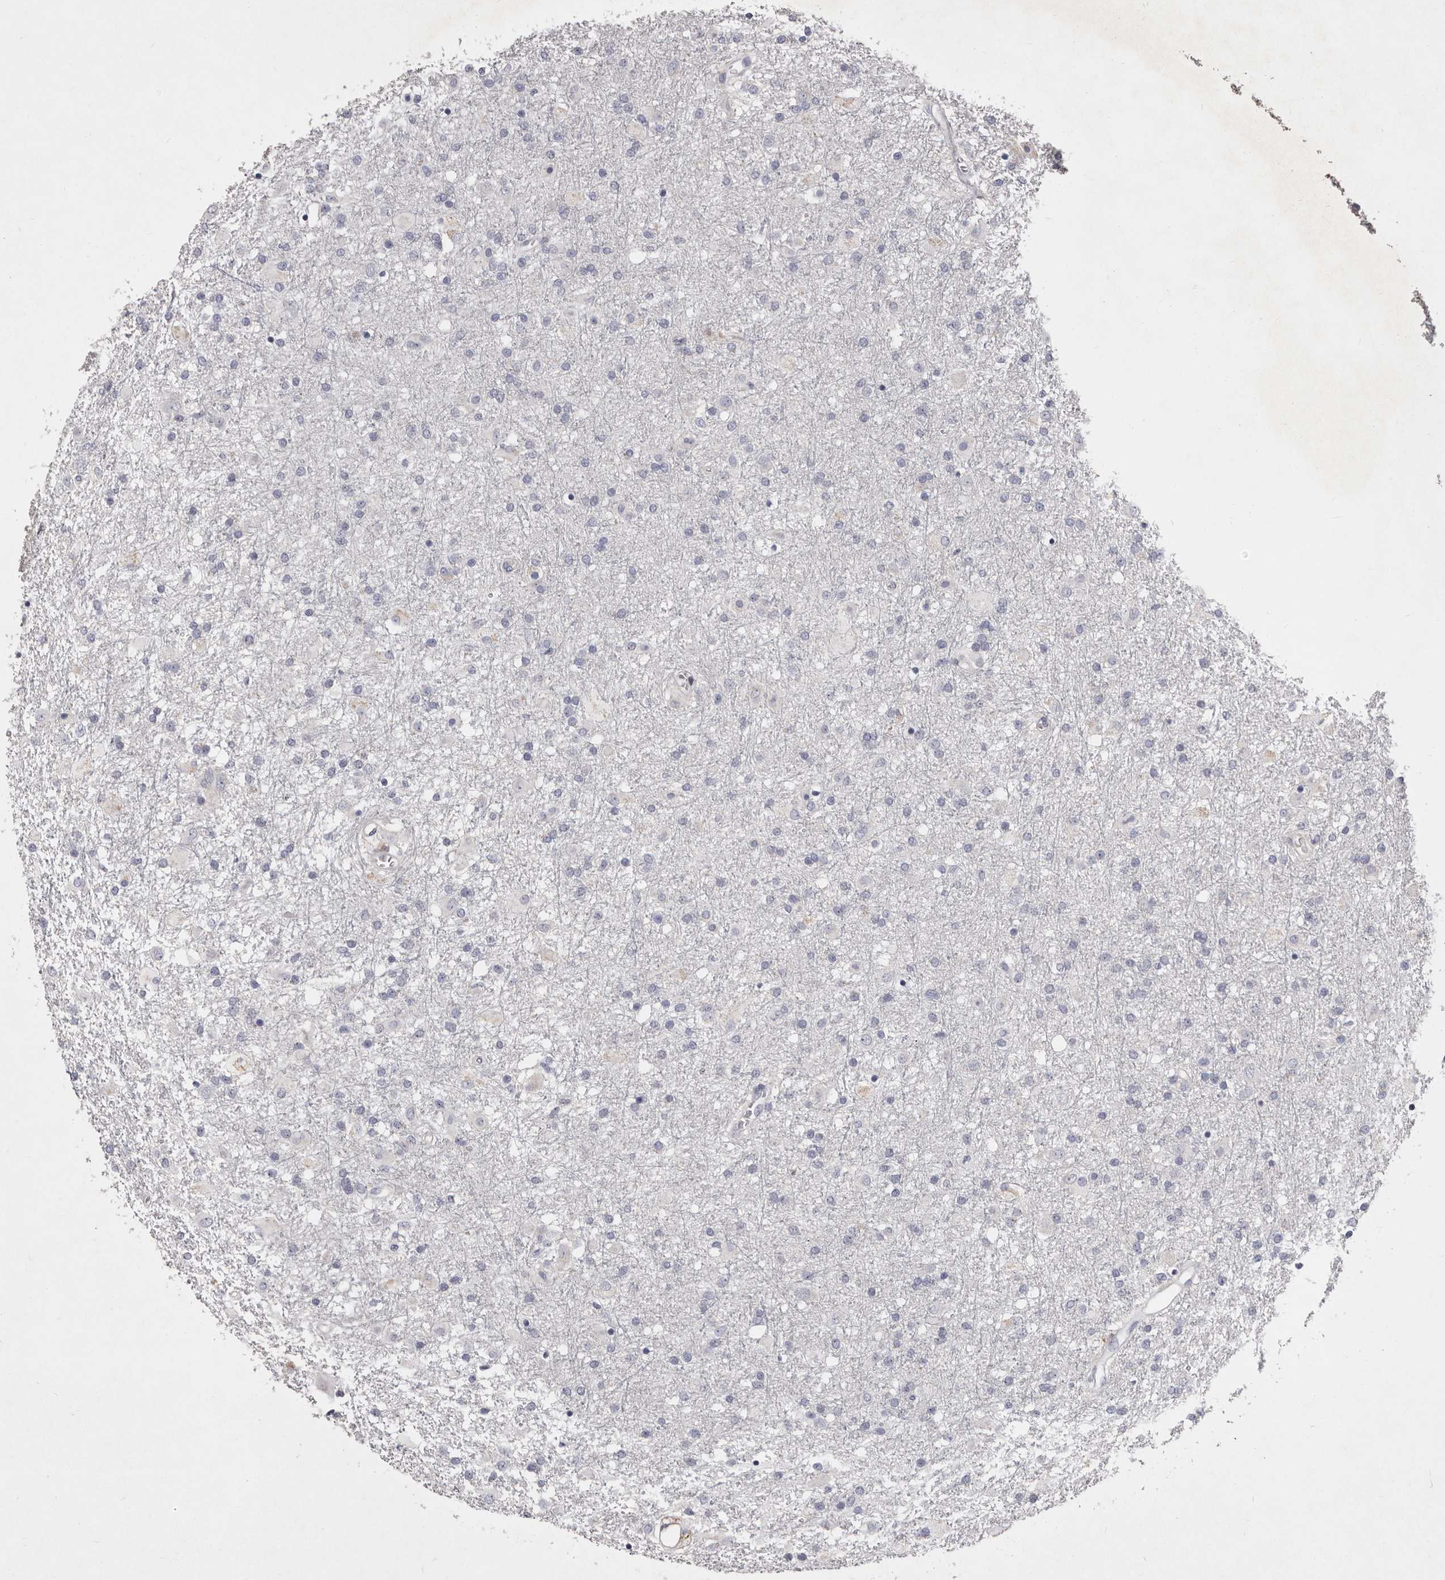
{"staining": {"intensity": "negative", "quantity": "none", "location": "none"}, "tissue": "glioma", "cell_type": "Tumor cells", "image_type": "cancer", "snomed": [{"axis": "morphology", "description": "Glioma, malignant, Low grade"}, {"axis": "topography", "description": "Brain"}], "caption": "High power microscopy histopathology image of an immunohistochemistry (IHC) photomicrograph of malignant glioma (low-grade), revealing no significant expression in tumor cells.", "gene": "NUBPL", "patient": {"sex": "male", "age": 65}}